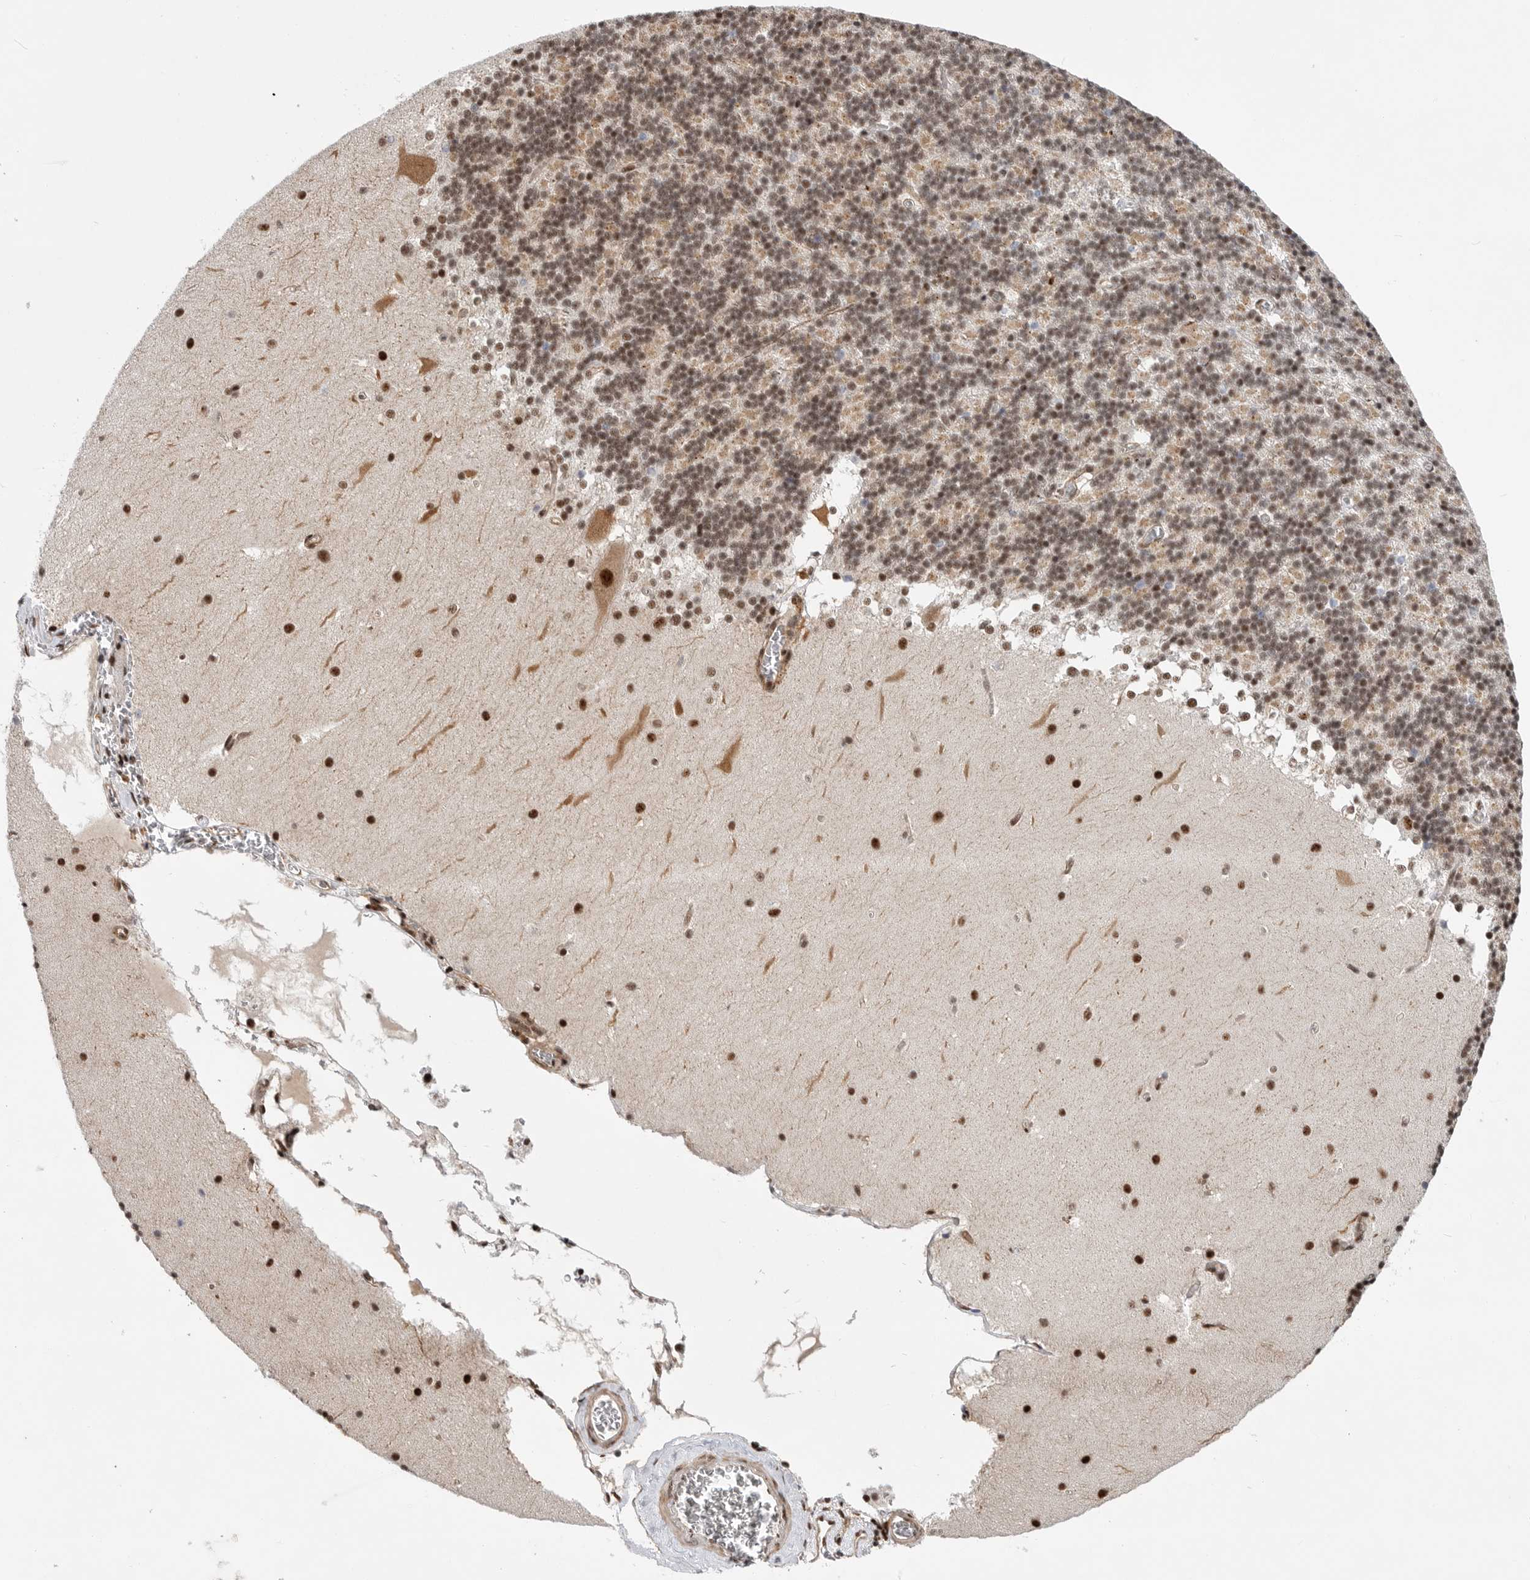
{"staining": {"intensity": "weak", "quantity": ">75%", "location": "nuclear"}, "tissue": "cerebellum", "cell_type": "Cells in granular layer", "image_type": "normal", "snomed": [{"axis": "morphology", "description": "Normal tissue, NOS"}, {"axis": "topography", "description": "Cerebellum"}], "caption": "A low amount of weak nuclear staining is appreciated in approximately >75% of cells in granular layer in benign cerebellum.", "gene": "GPATCH2", "patient": {"sex": "female", "age": 19}}